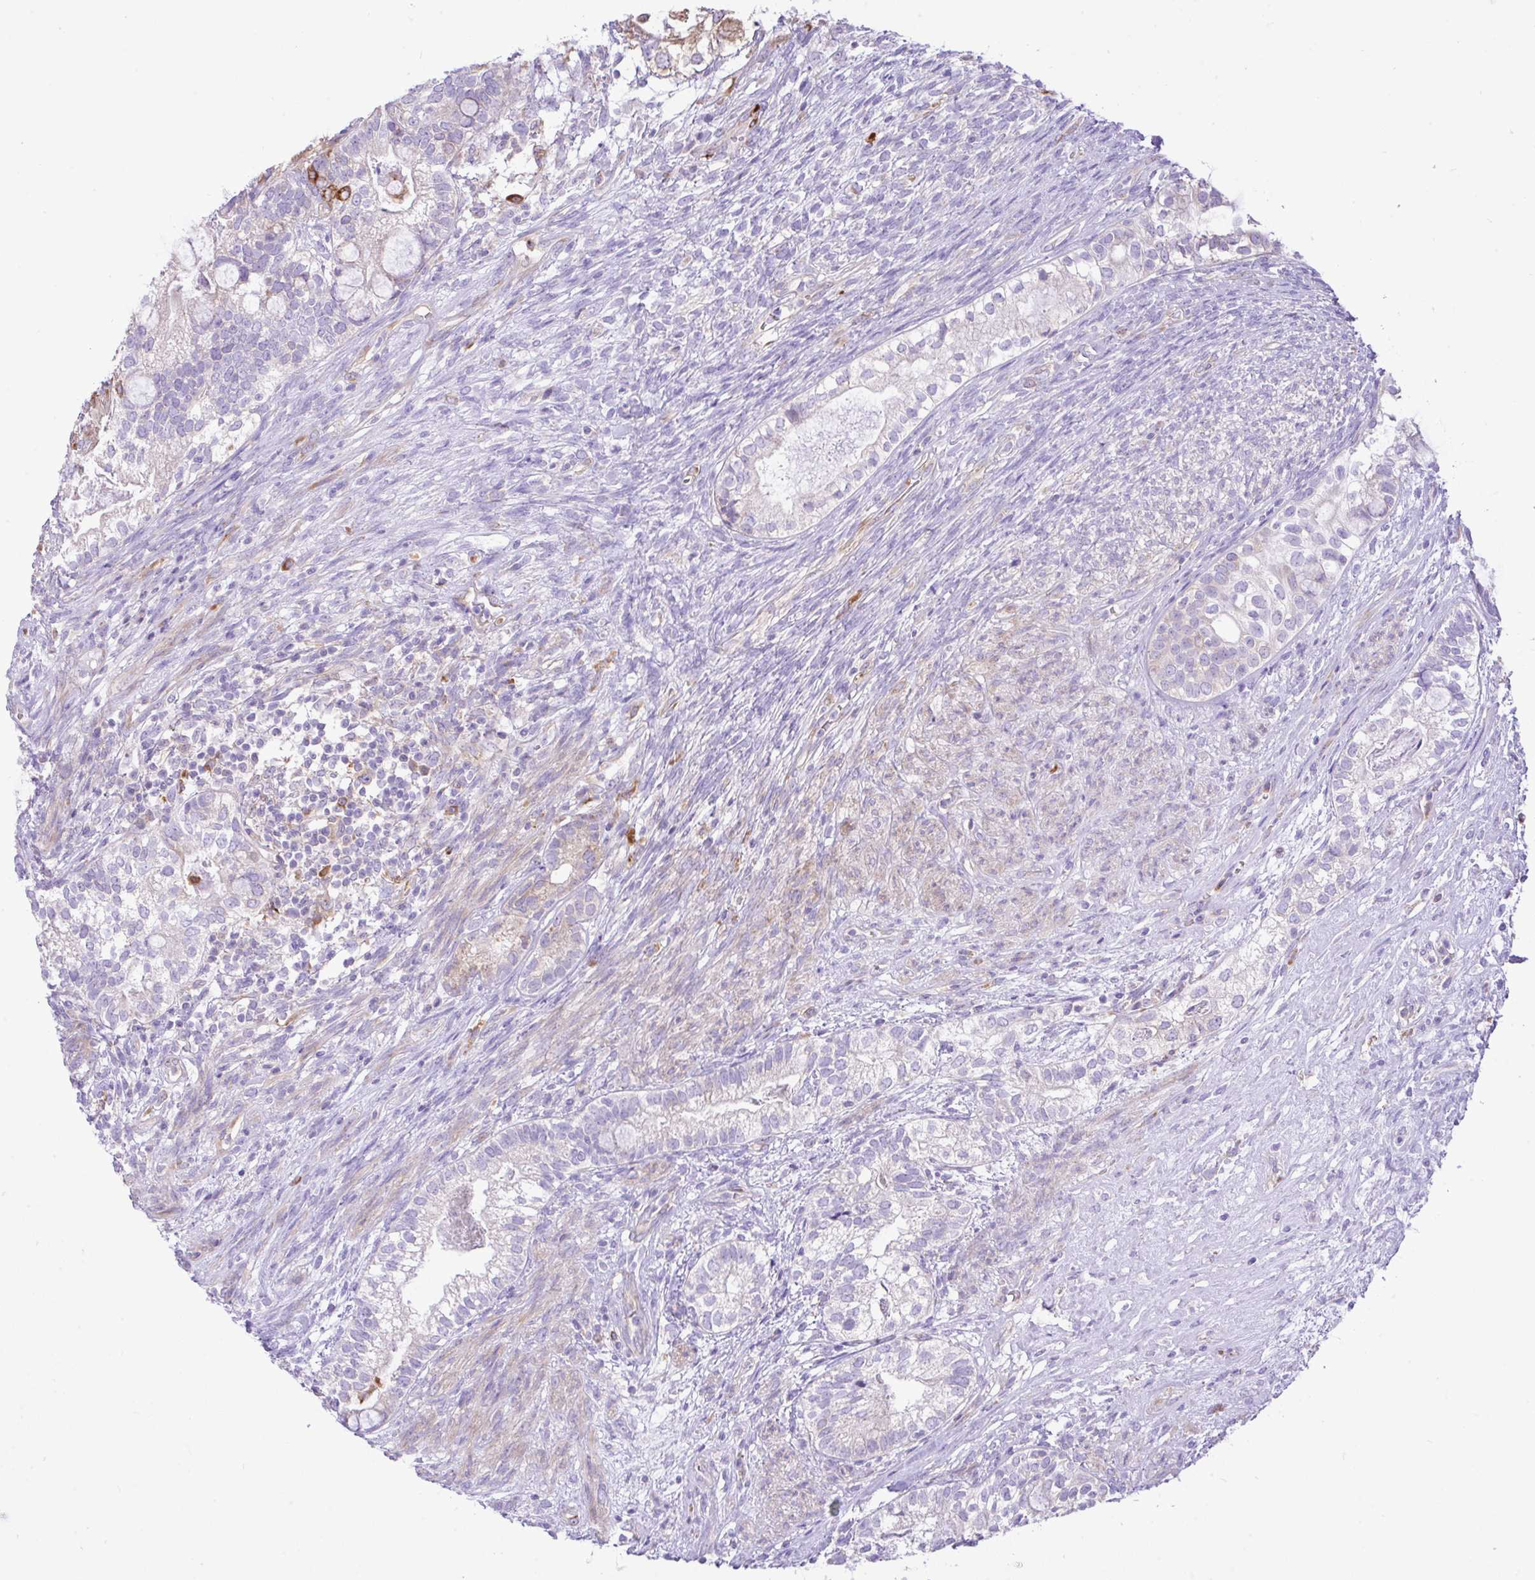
{"staining": {"intensity": "weak", "quantity": "<25%", "location": "cytoplasmic/membranous"}, "tissue": "testis cancer", "cell_type": "Tumor cells", "image_type": "cancer", "snomed": [{"axis": "morphology", "description": "Seminoma, NOS"}, {"axis": "morphology", "description": "Carcinoma, Embryonal, NOS"}, {"axis": "topography", "description": "Testis"}], "caption": "Human testis cancer (embryonal carcinoma) stained for a protein using IHC exhibits no staining in tumor cells.", "gene": "EEF1A2", "patient": {"sex": "male", "age": 41}}